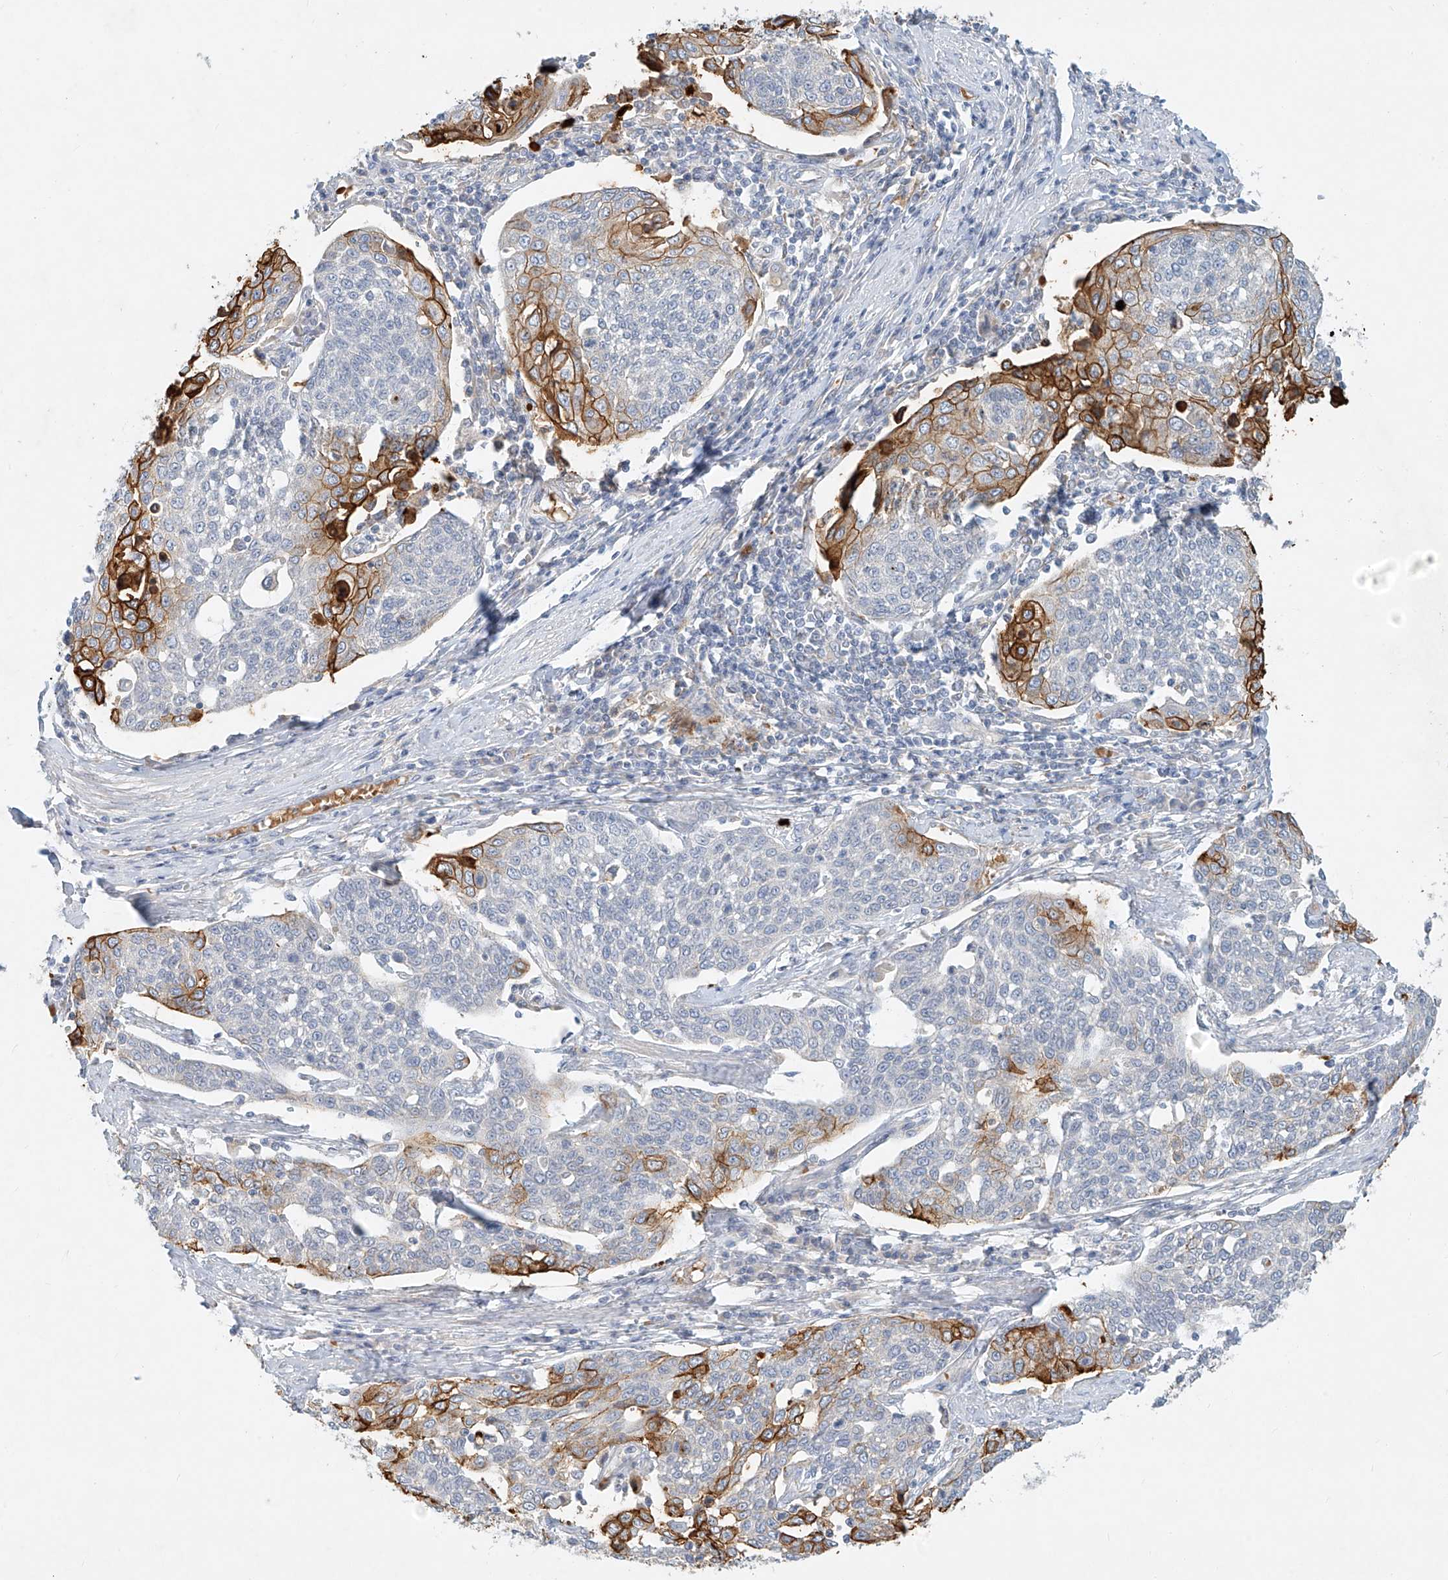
{"staining": {"intensity": "strong", "quantity": "<25%", "location": "cytoplasmic/membranous"}, "tissue": "cervical cancer", "cell_type": "Tumor cells", "image_type": "cancer", "snomed": [{"axis": "morphology", "description": "Squamous cell carcinoma, NOS"}, {"axis": "topography", "description": "Cervix"}], "caption": "This histopathology image displays IHC staining of human cervical squamous cell carcinoma, with medium strong cytoplasmic/membranous expression in about <25% of tumor cells.", "gene": "SYTL3", "patient": {"sex": "female", "age": 34}}